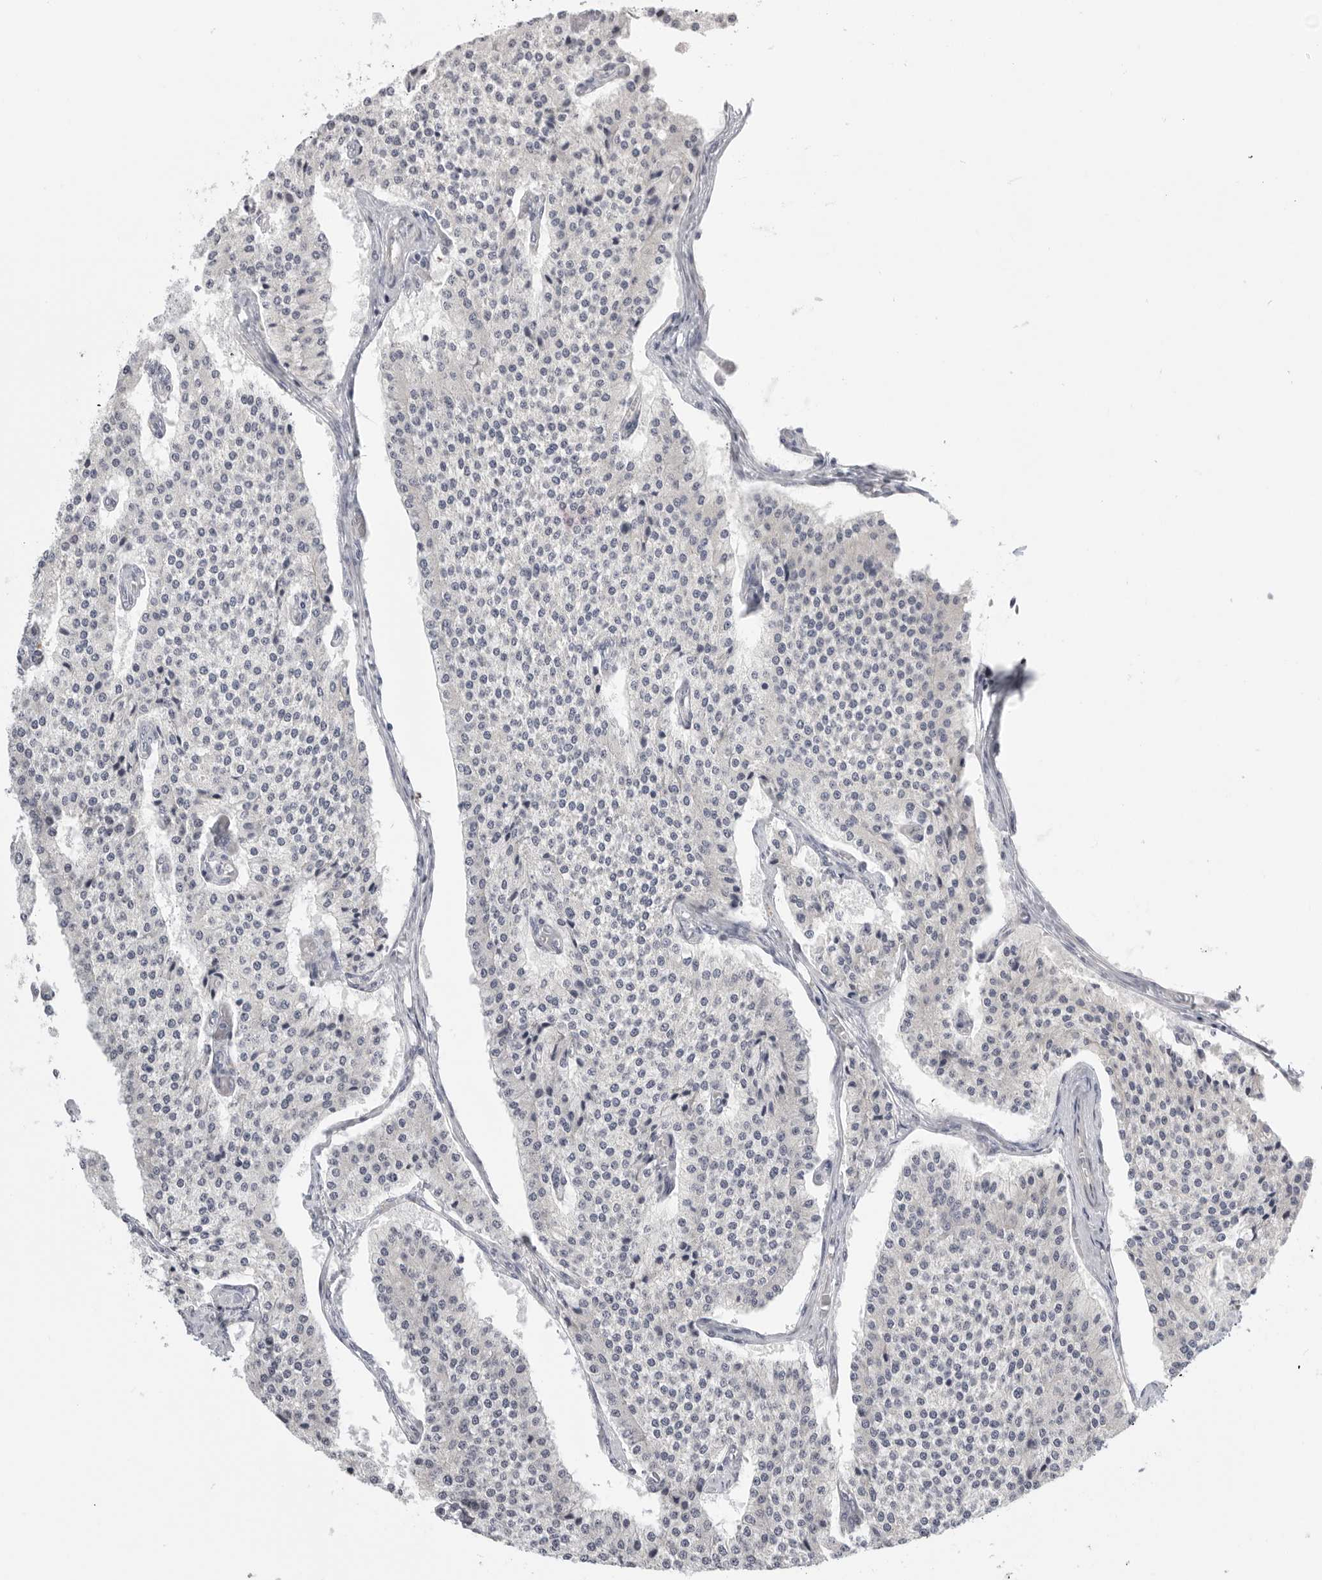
{"staining": {"intensity": "negative", "quantity": "none", "location": "none"}, "tissue": "carcinoid", "cell_type": "Tumor cells", "image_type": "cancer", "snomed": [{"axis": "morphology", "description": "Carcinoid, malignant, NOS"}, {"axis": "topography", "description": "Colon"}], "caption": "Tumor cells show no significant protein positivity in malignant carcinoid.", "gene": "STAB2", "patient": {"sex": "female", "age": 52}}